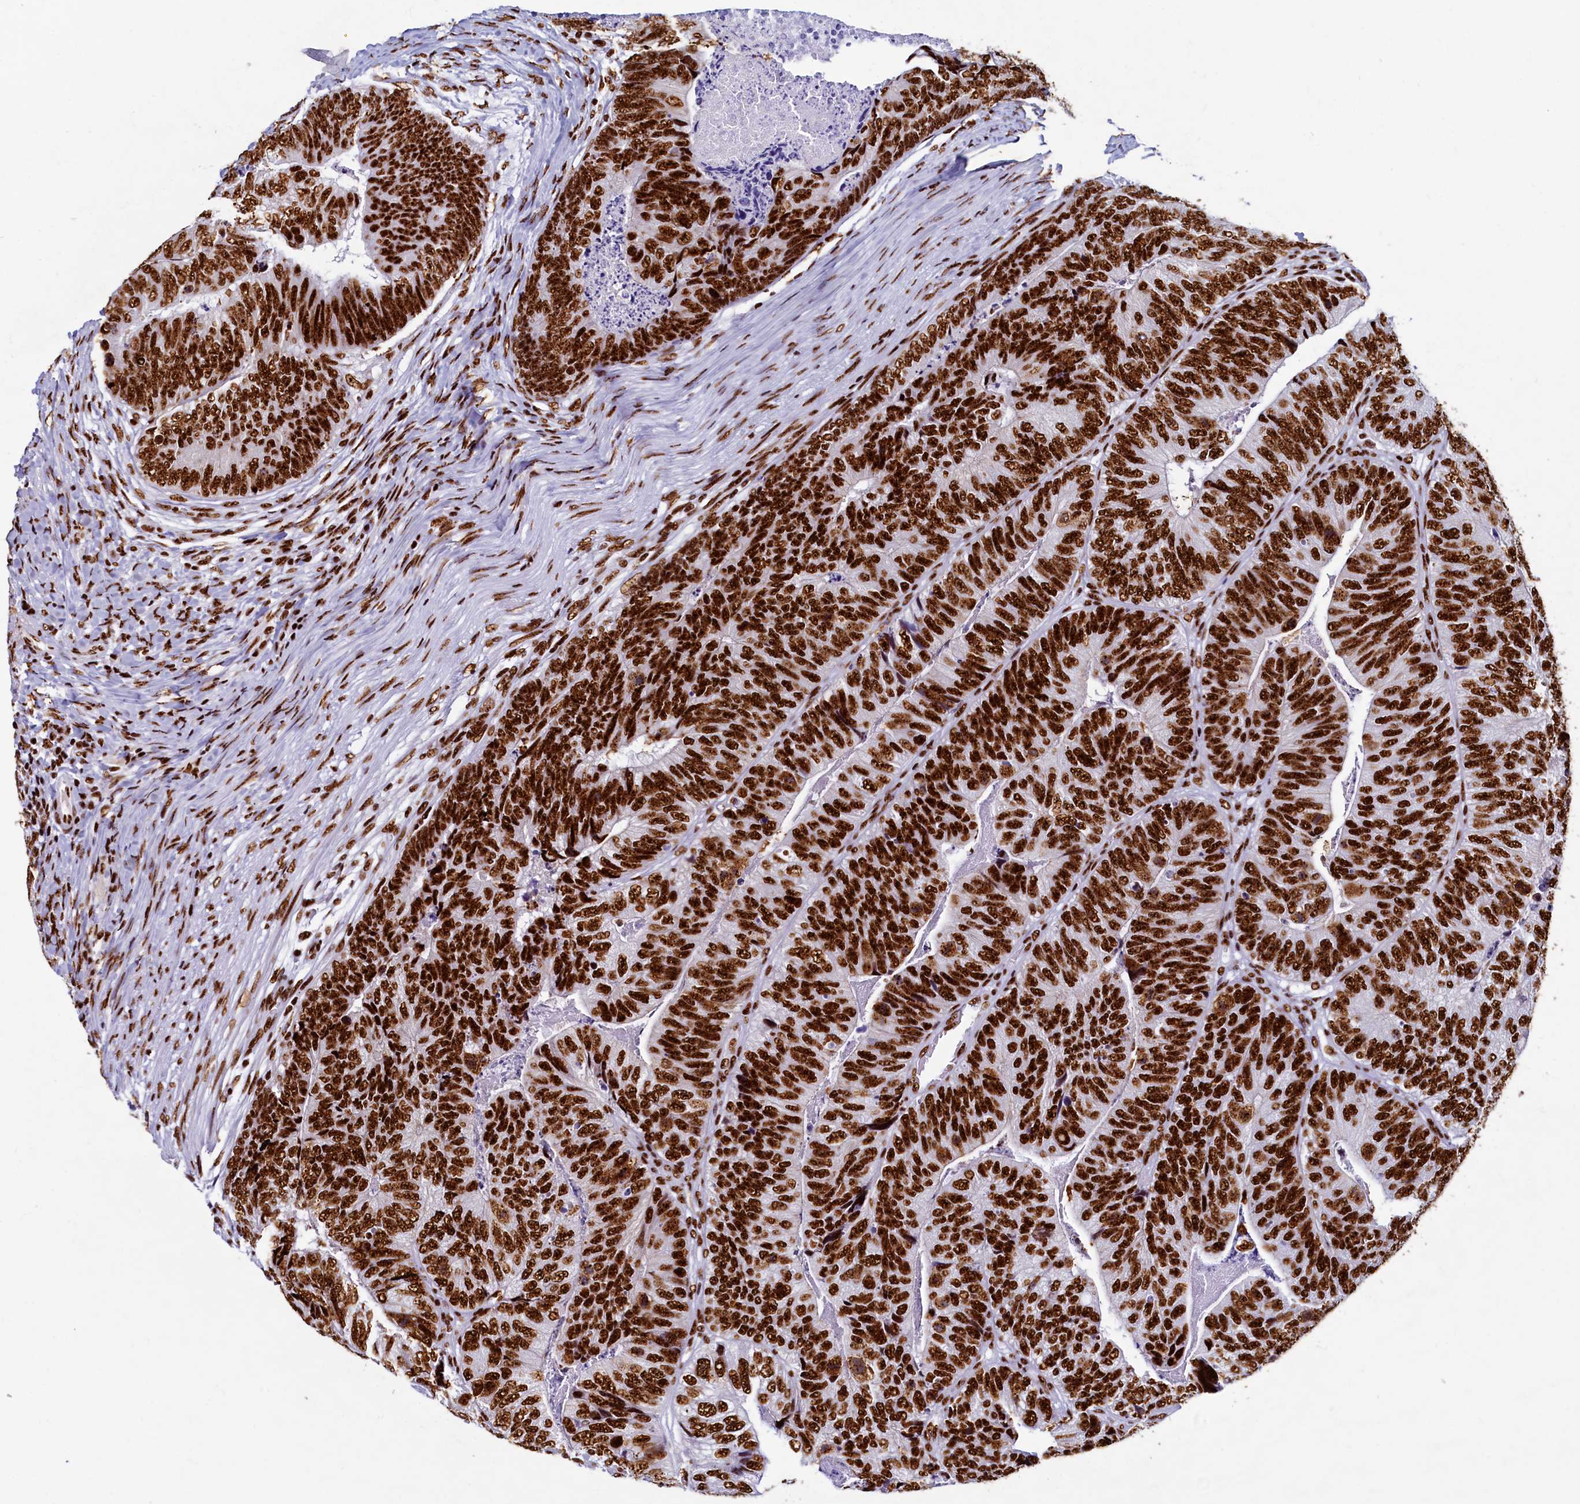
{"staining": {"intensity": "strong", "quantity": ">75%", "location": "nuclear"}, "tissue": "colorectal cancer", "cell_type": "Tumor cells", "image_type": "cancer", "snomed": [{"axis": "morphology", "description": "Adenocarcinoma, NOS"}, {"axis": "topography", "description": "Colon"}], "caption": "The histopathology image displays a brown stain indicating the presence of a protein in the nuclear of tumor cells in colorectal adenocarcinoma.", "gene": "SRRM2", "patient": {"sex": "female", "age": 67}}